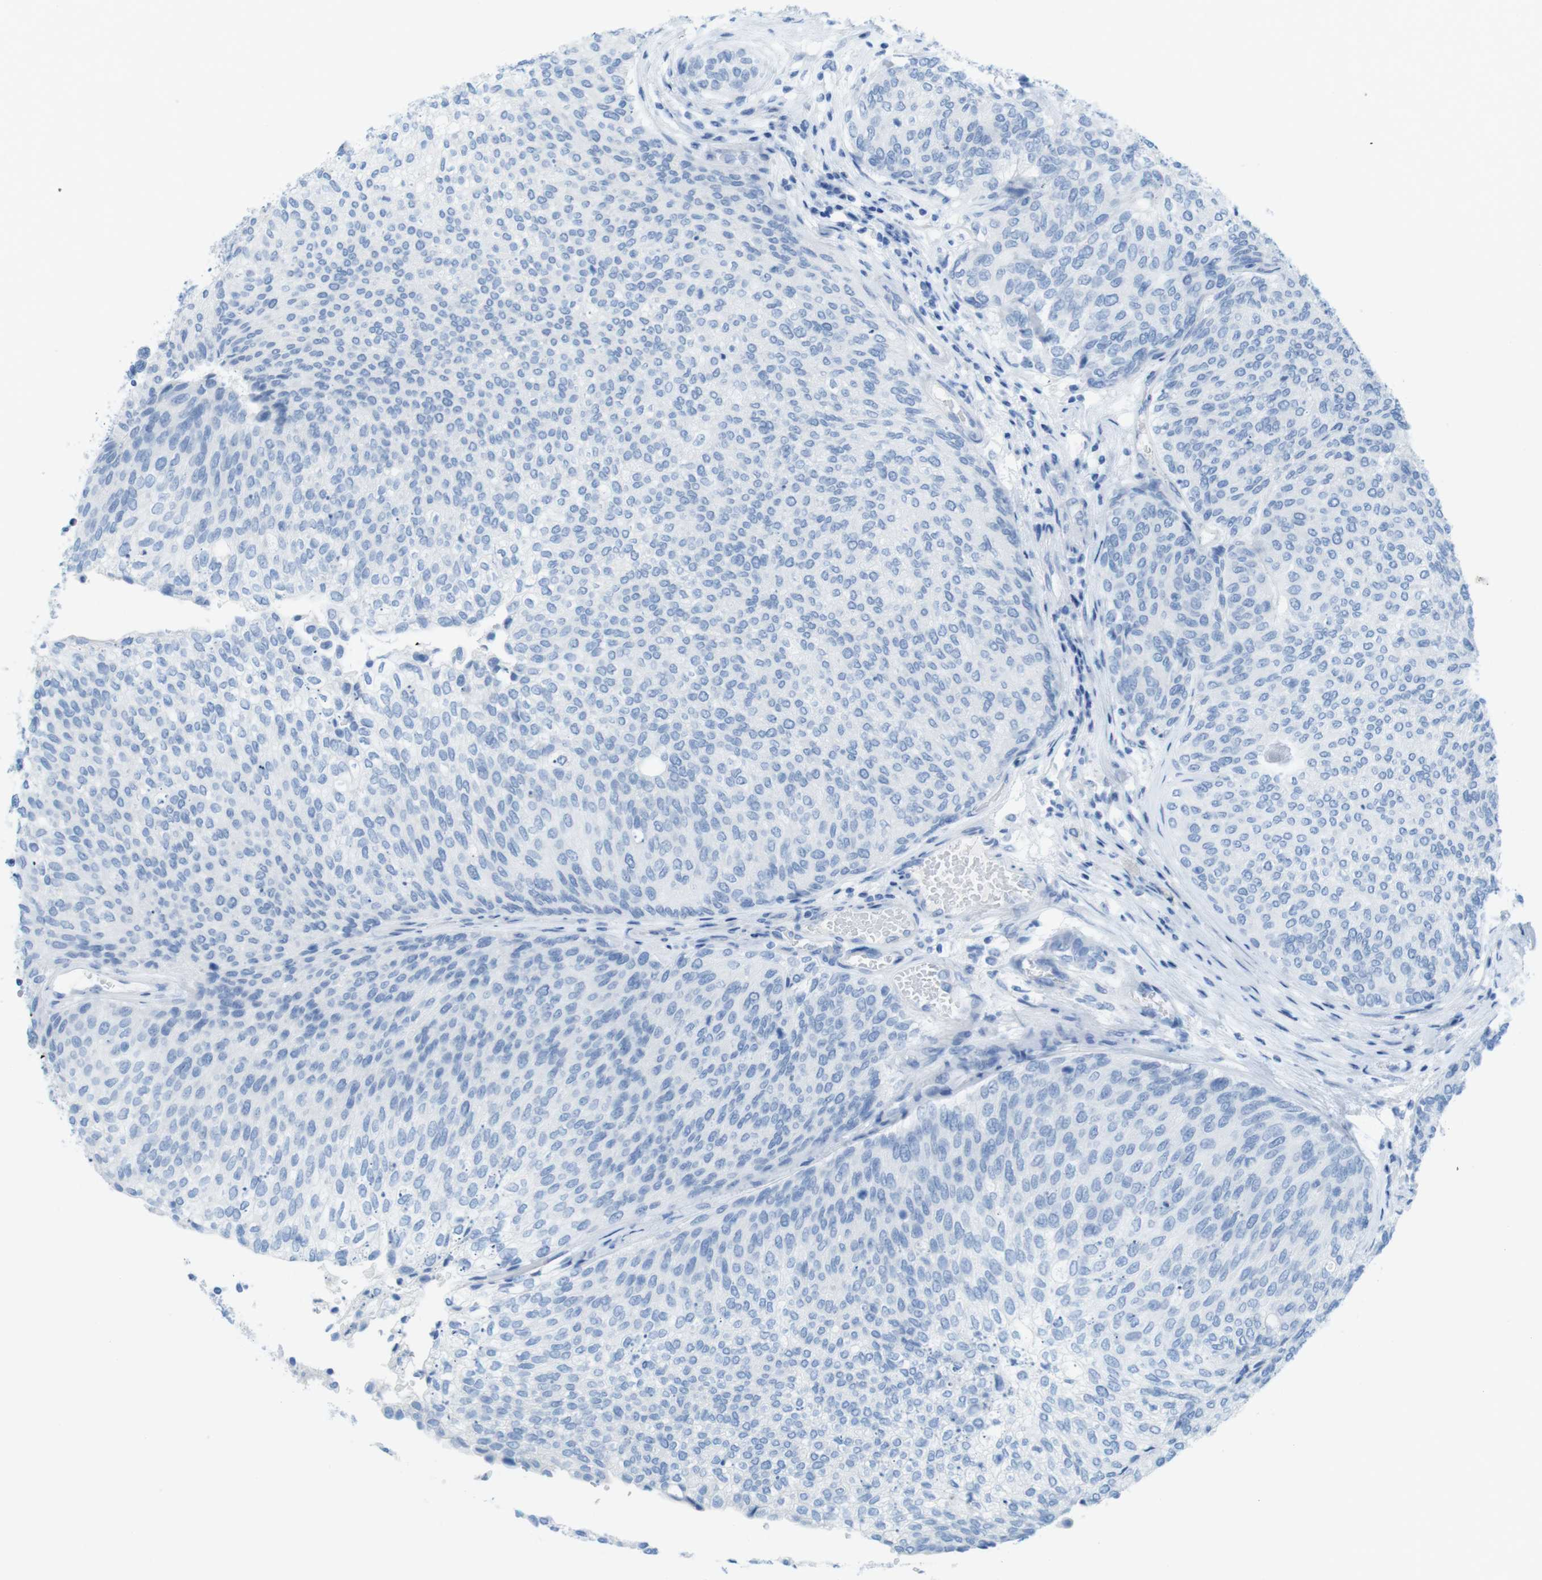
{"staining": {"intensity": "negative", "quantity": "none", "location": "none"}, "tissue": "urothelial cancer", "cell_type": "Tumor cells", "image_type": "cancer", "snomed": [{"axis": "morphology", "description": "Urothelial carcinoma, Low grade"}, {"axis": "topography", "description": "Urinary bladder"}], "caption": "The photomicrograph shows no staining of tumor cells in urothelial carcinoma (low-grade).", "gene": "GAP43", "patient": {"sex": "female", "age": 79}}